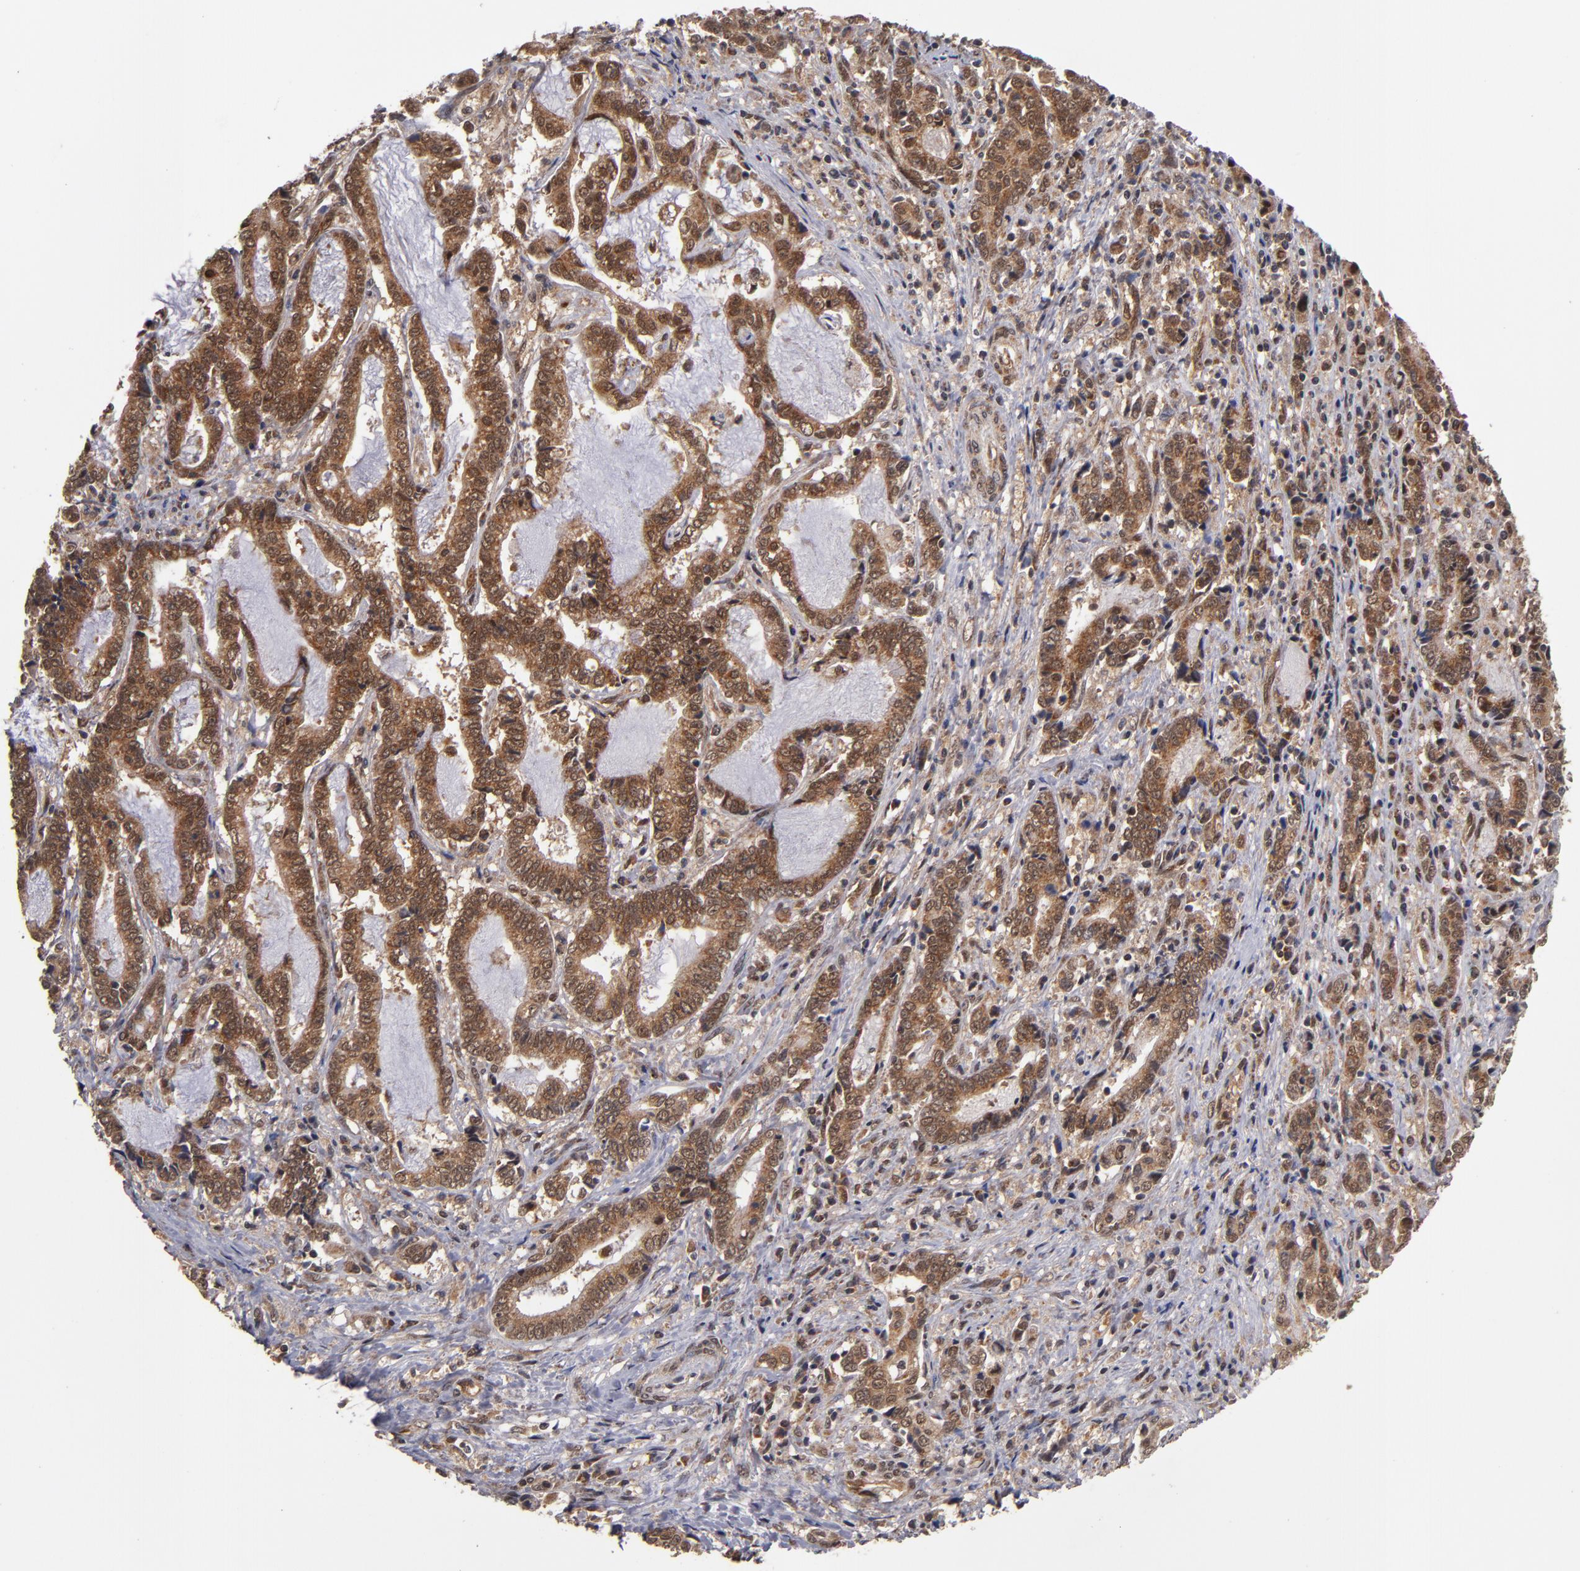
{"staining": {"intensity": "strong", "quantity": ">75%", "location": "cytoplasmic/membranous"}, "tissue": "liver cancer", "cell_type": "Tumor cells", "image_type": "cancer", "snomed": [{"axis": "morphology", "description": "Cholangiocarcinoma"}, {"axis": "topography", "description": "Liver"}], "caption": "Protein expression by immunohistochemistry (IHC) shows strong cytoplasmic/membranous expression in approximately >75% of tumor cells in liver cancer.", "gene": "CUL5", "patient": {"sex": "male", "age": 57}}